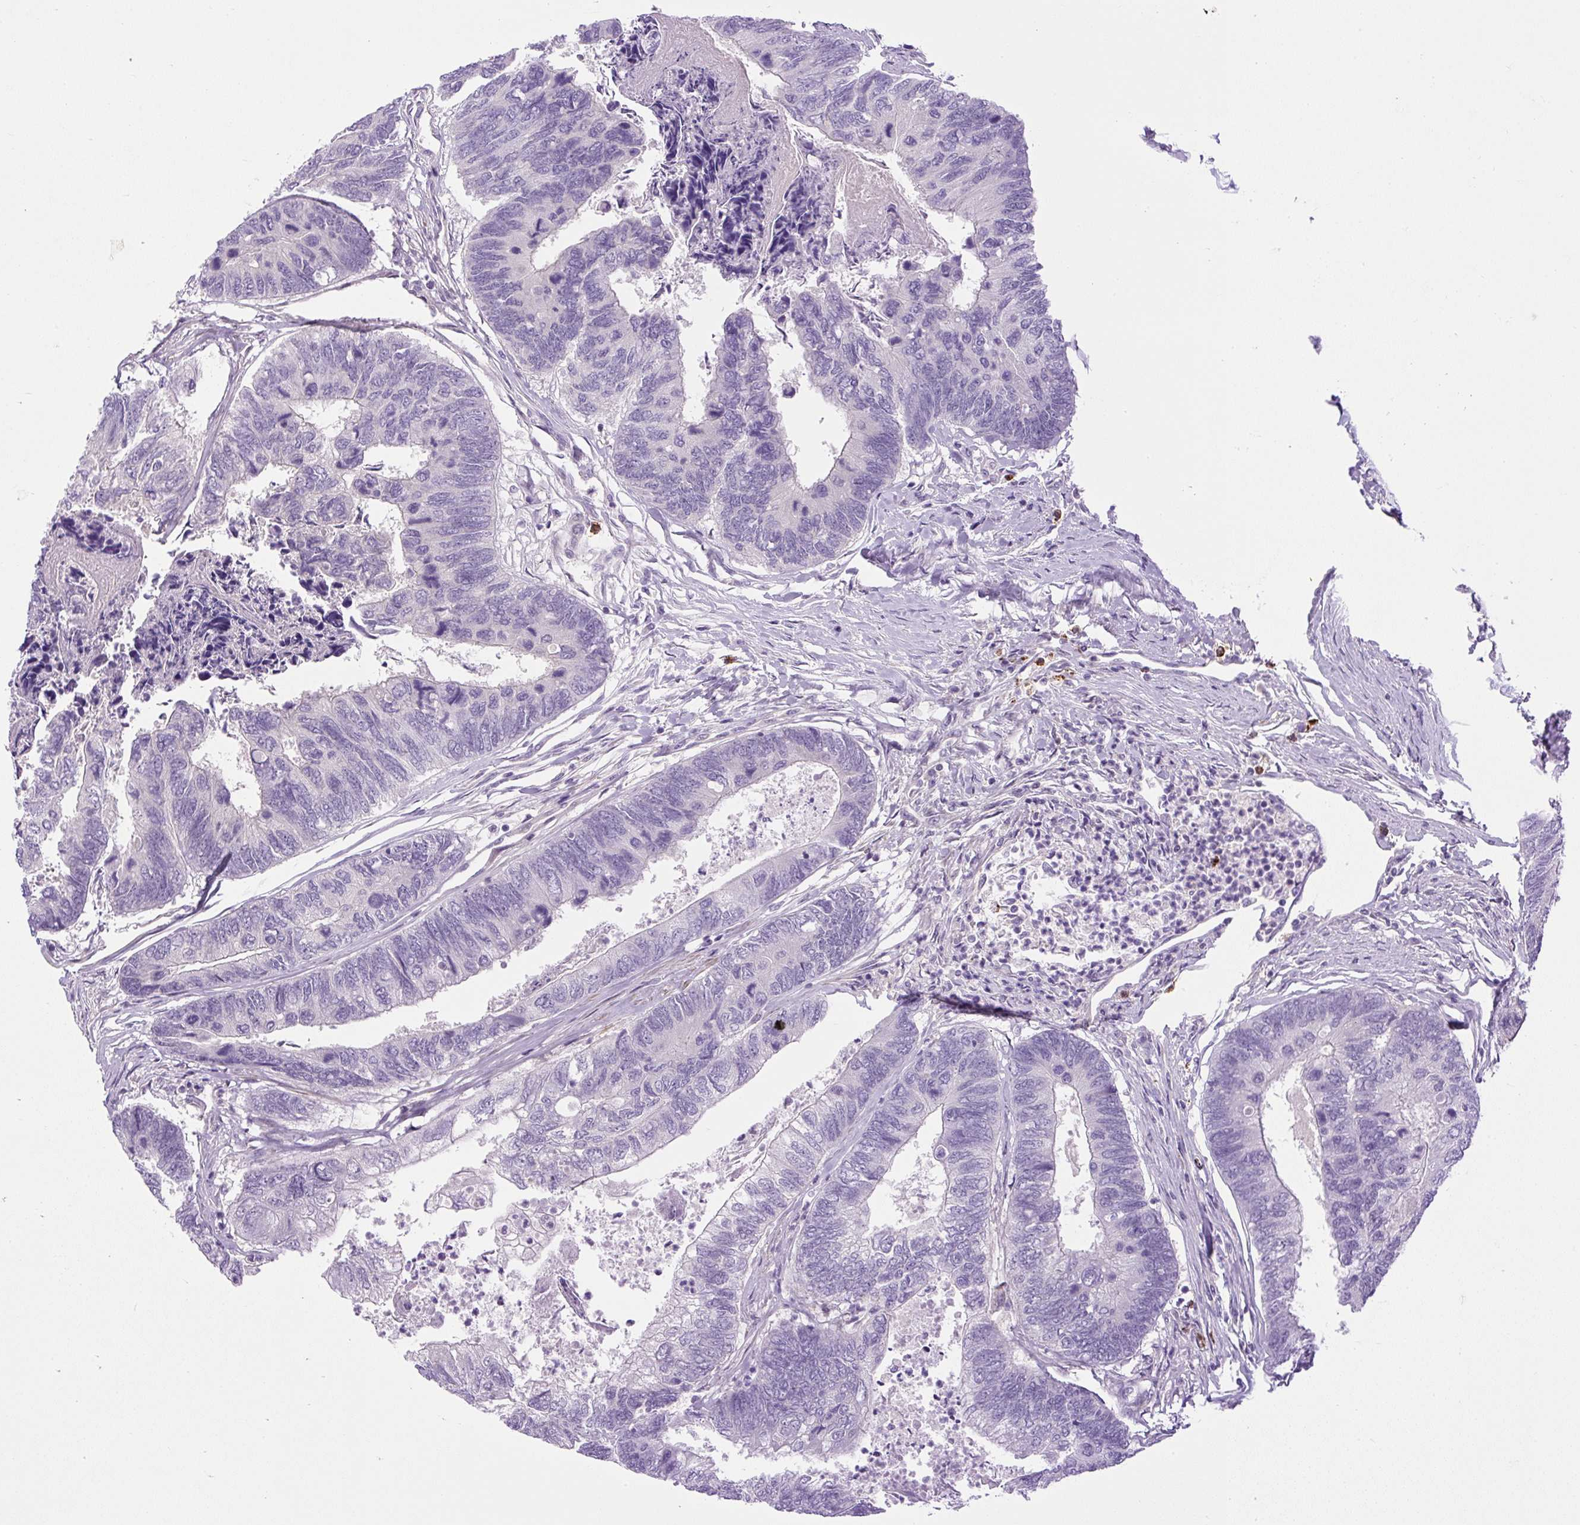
{"staining": {"intensity": "negative", "quantity": "none", "location": "none"}, "tissue": "colorectal cancer", "cell_type": "Tumor cells", "image_type": "cancer", "snomed": [{"axis": "morphology", "description": "Adenocarcinoma, NOS"}, {"axis": "topography", "description": "Colon"}], "caption": "Immunohistochemistry (IHC) micrograph of human colorectal cancer (adenocarcinoma) stained for a protein (brown), which shows no expression in tumor cells. (DAB (3,3'-diaminobenzidine) immunohistochemistry visualized using brightfield microscopy, high magnification).", "gene": "VWA7", "patient": {"sex": "female", "age": 67}}